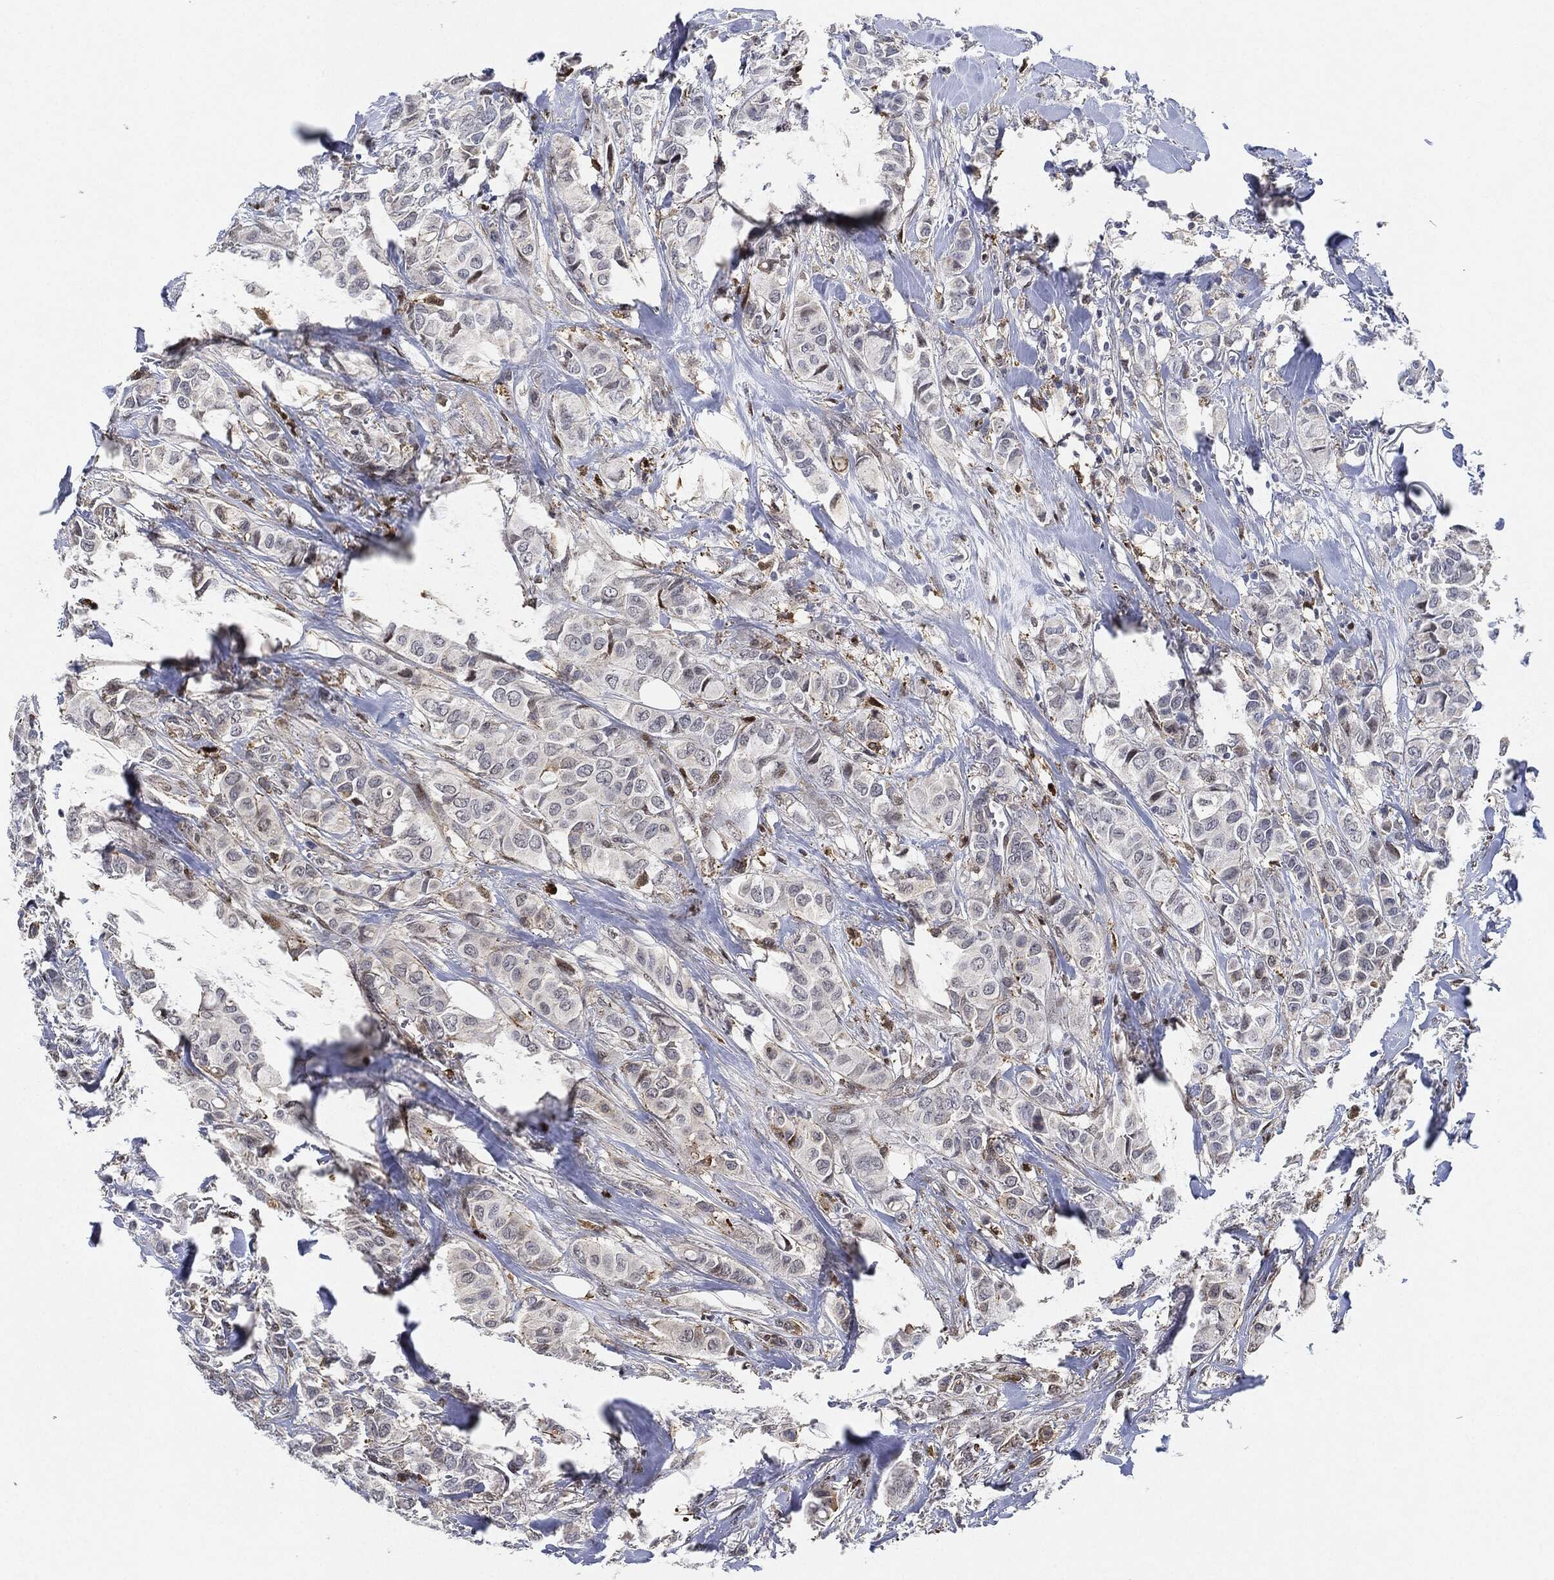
{"staining": {"intensity": "negative", "quantity": "none", "location": "none"}, "tissue": "breast cancer", "cell_type": "Tumor cells", "image_type": "cancer", "snomed": [{"axis": "morphology", "description": "Duct carcinoma"}, {"axis": "topography", "description": "Breast"}], "caption": "Breast cancer stained for a protein using IHC displays no positivity tumor cells.", "gene": "NANOS3", "patient": {"sex": "female", "age": 85}}